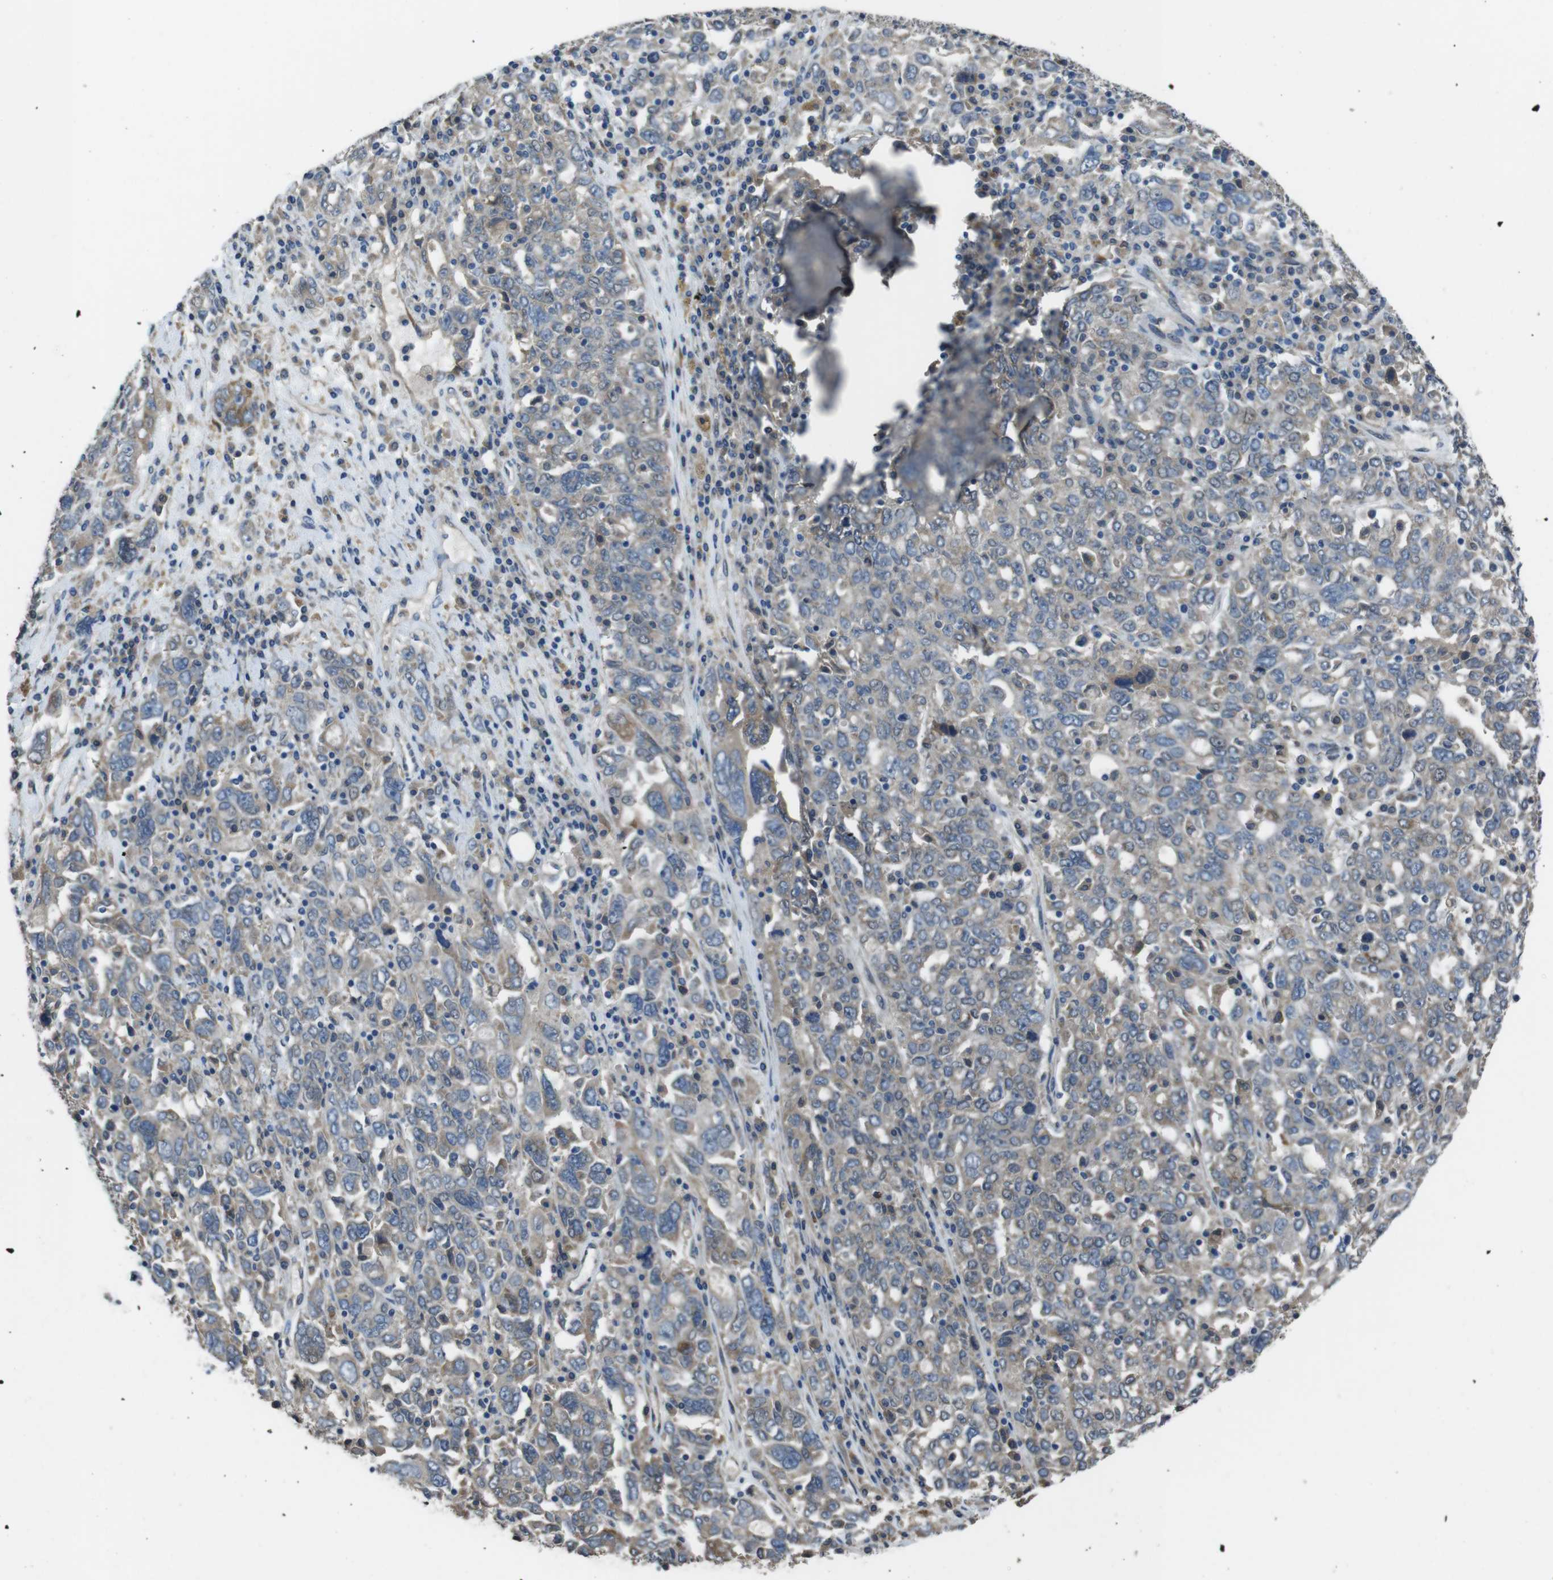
{"staining": {"intensity": "weak", "quantity": "25%-75%", "location": "cytoplasmic/membranous"}, "tissue": "ovarian cancer", "cell_type": "Tumor cells", "image_type": "cancer", "snomed": [{"axis": "morphology", "description": "Carcinoma, endometroid"}, {"axis": "topography", "description": "Ovary"}], "caption": "Immunohistochemical staining of human ovarian cancer (endometroid carcinoma) shows weak cytoplasmic/membranous protein staining in about 25%-75% of tumor cells.", "gene": "RAB6A", "patient": {"sex": "female", "age": 62}}